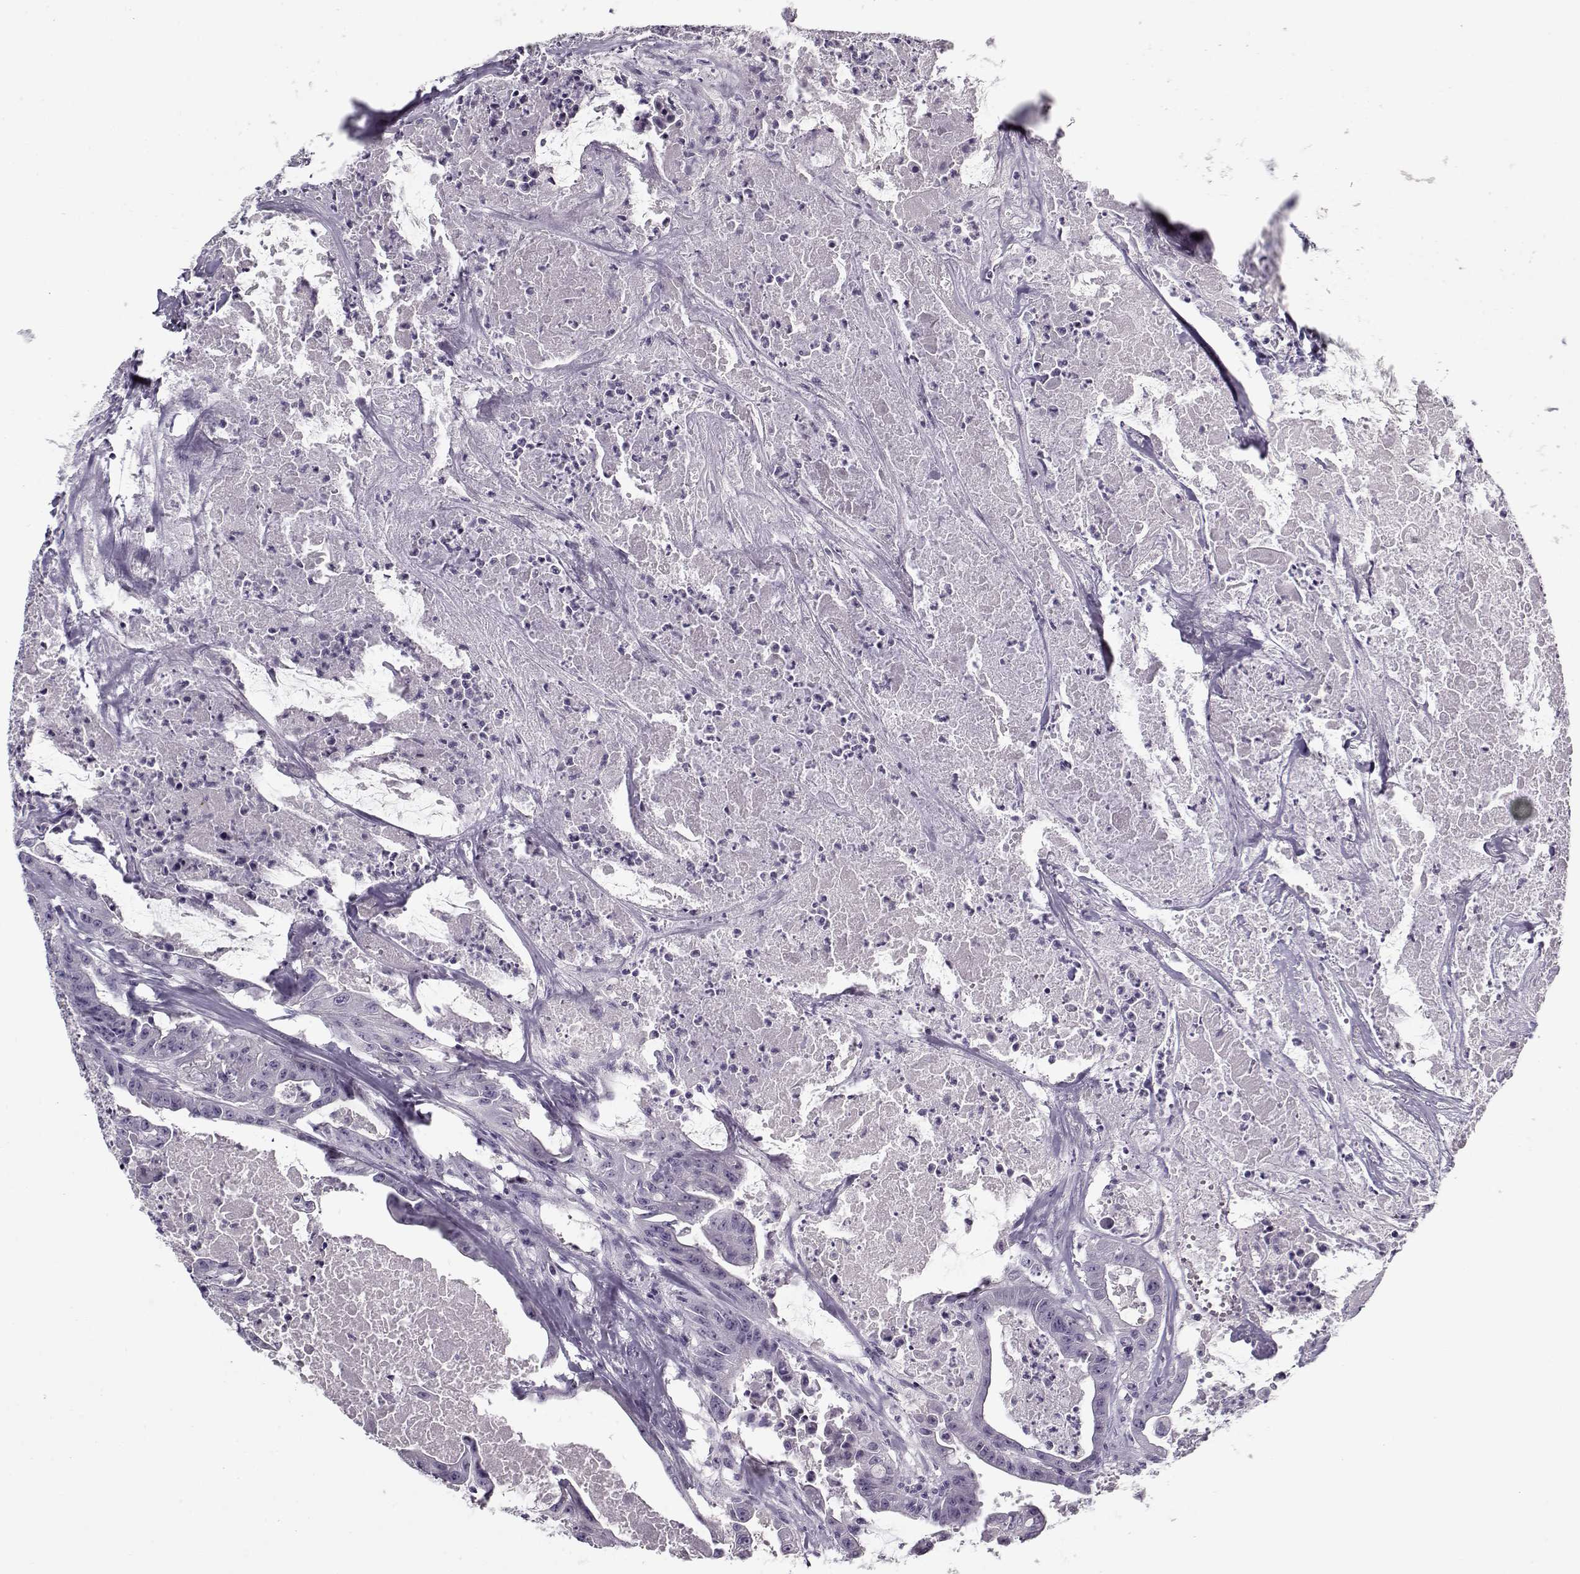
{"staining": {"intensity": "negative", "quantity": "none", "location": "none"}, "tissue": "colorectal cancer", "cell_type": "Tumor cells", "image_type": "cancer", "snomed": [{"axis": "morphology", "description": "Adenocarcinoma, NOS"}, {"axis": "topography", "description": "Colon"}], "caption": "Human adenocarcinoma (colorectal) stained for a protein using IHC shows no positivity in tumor cells.", "gene": "CCDC136", "patient": {"sex": "male", "age": 33}}